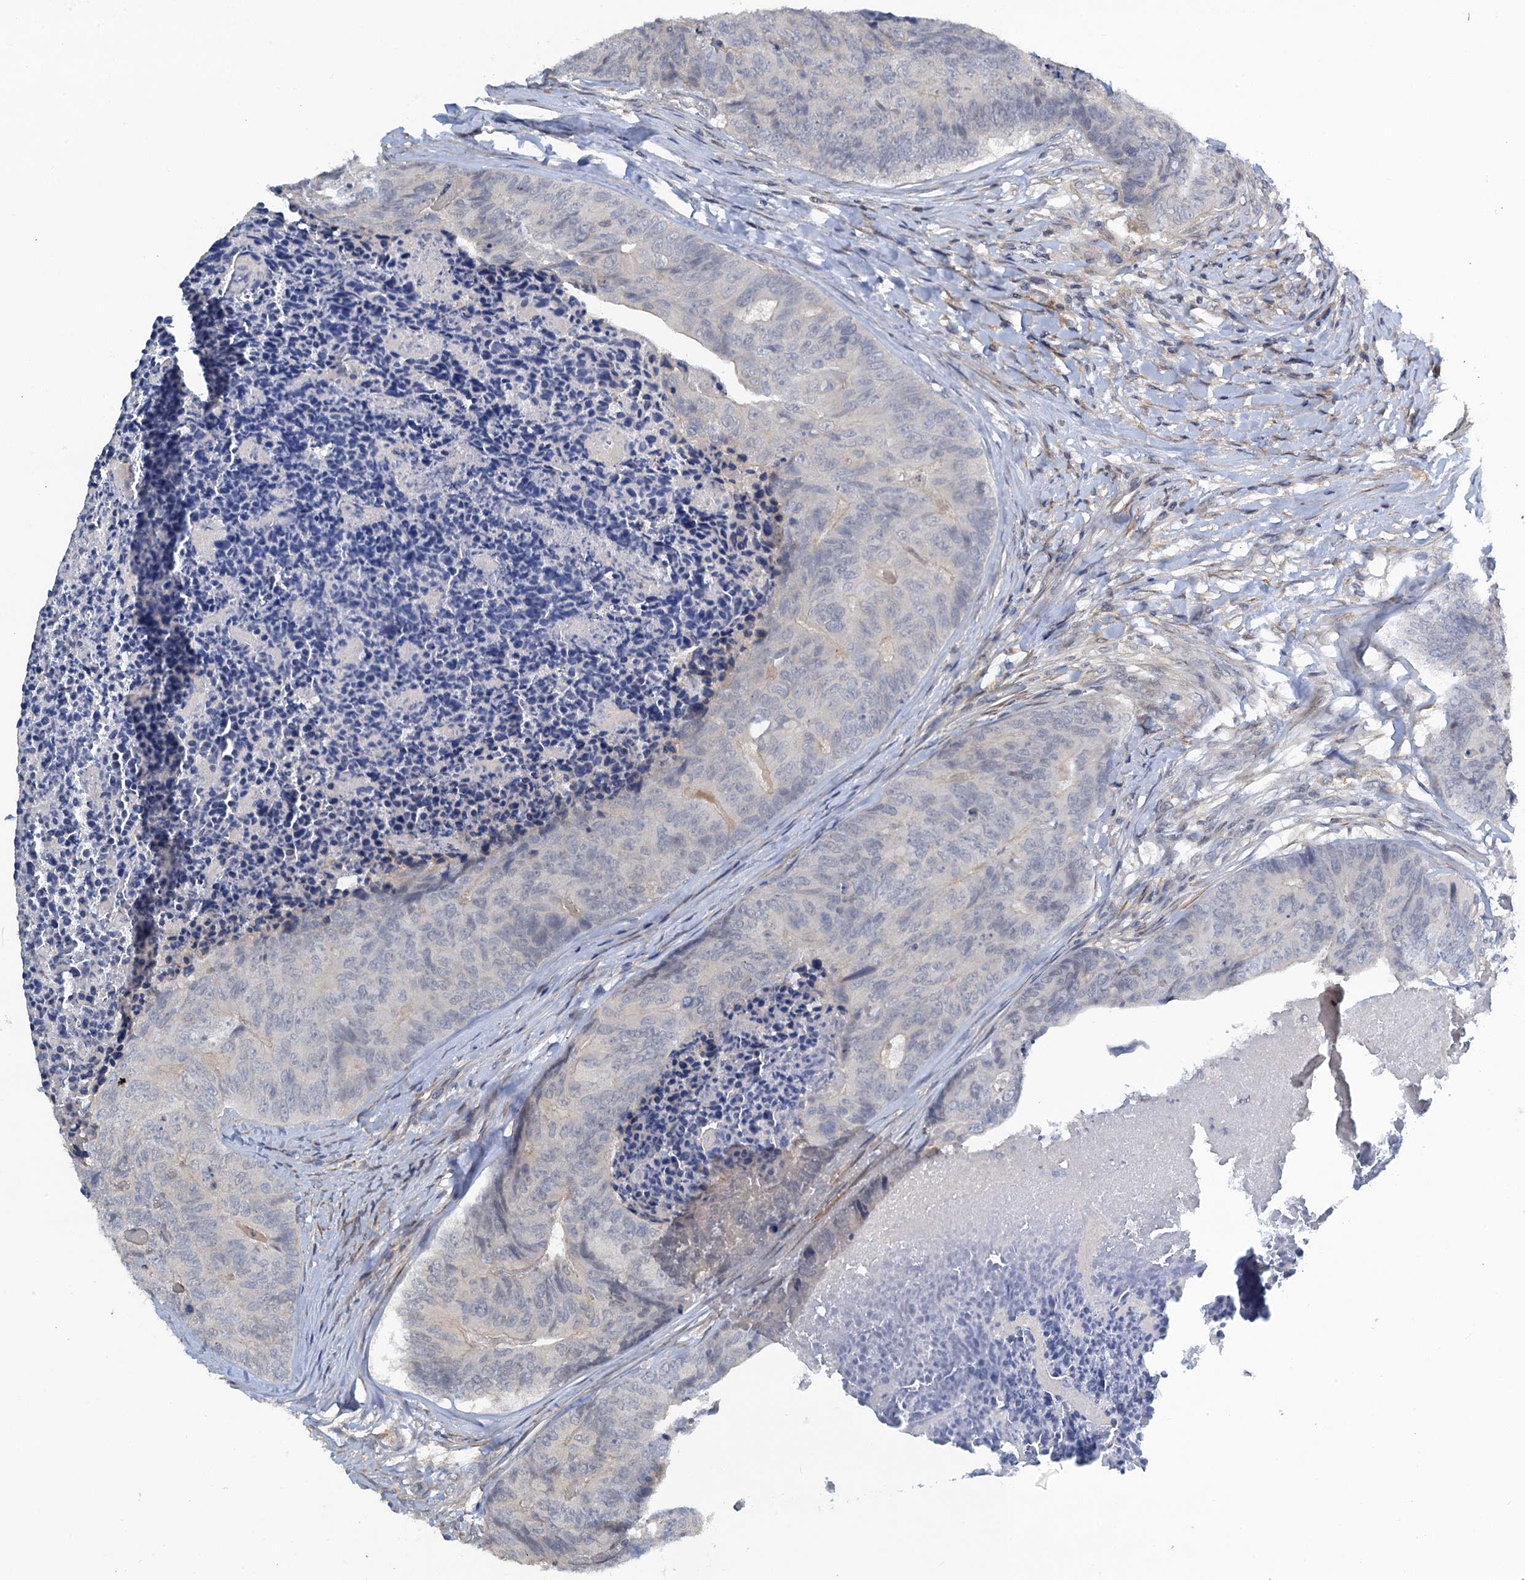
{"staining": {"intensity": "negative", "quantity": "none", "location": "none"}, "tissue": "colorectal cancer", "cell_type": "Tumor cells", "image_type": "cancer", "snomed": [{"axis": "morphology", "description": "Adenocarcinoma, NOS"}, {"axis": "topography", "description": "Colon"}], "caption": "The photomicrograph displays no significant staining in tumor cells of colorectal cancer (adenocarcinoma).", "gene": "MRFAP1", "patient": {"sex": "female", "age": 67}}